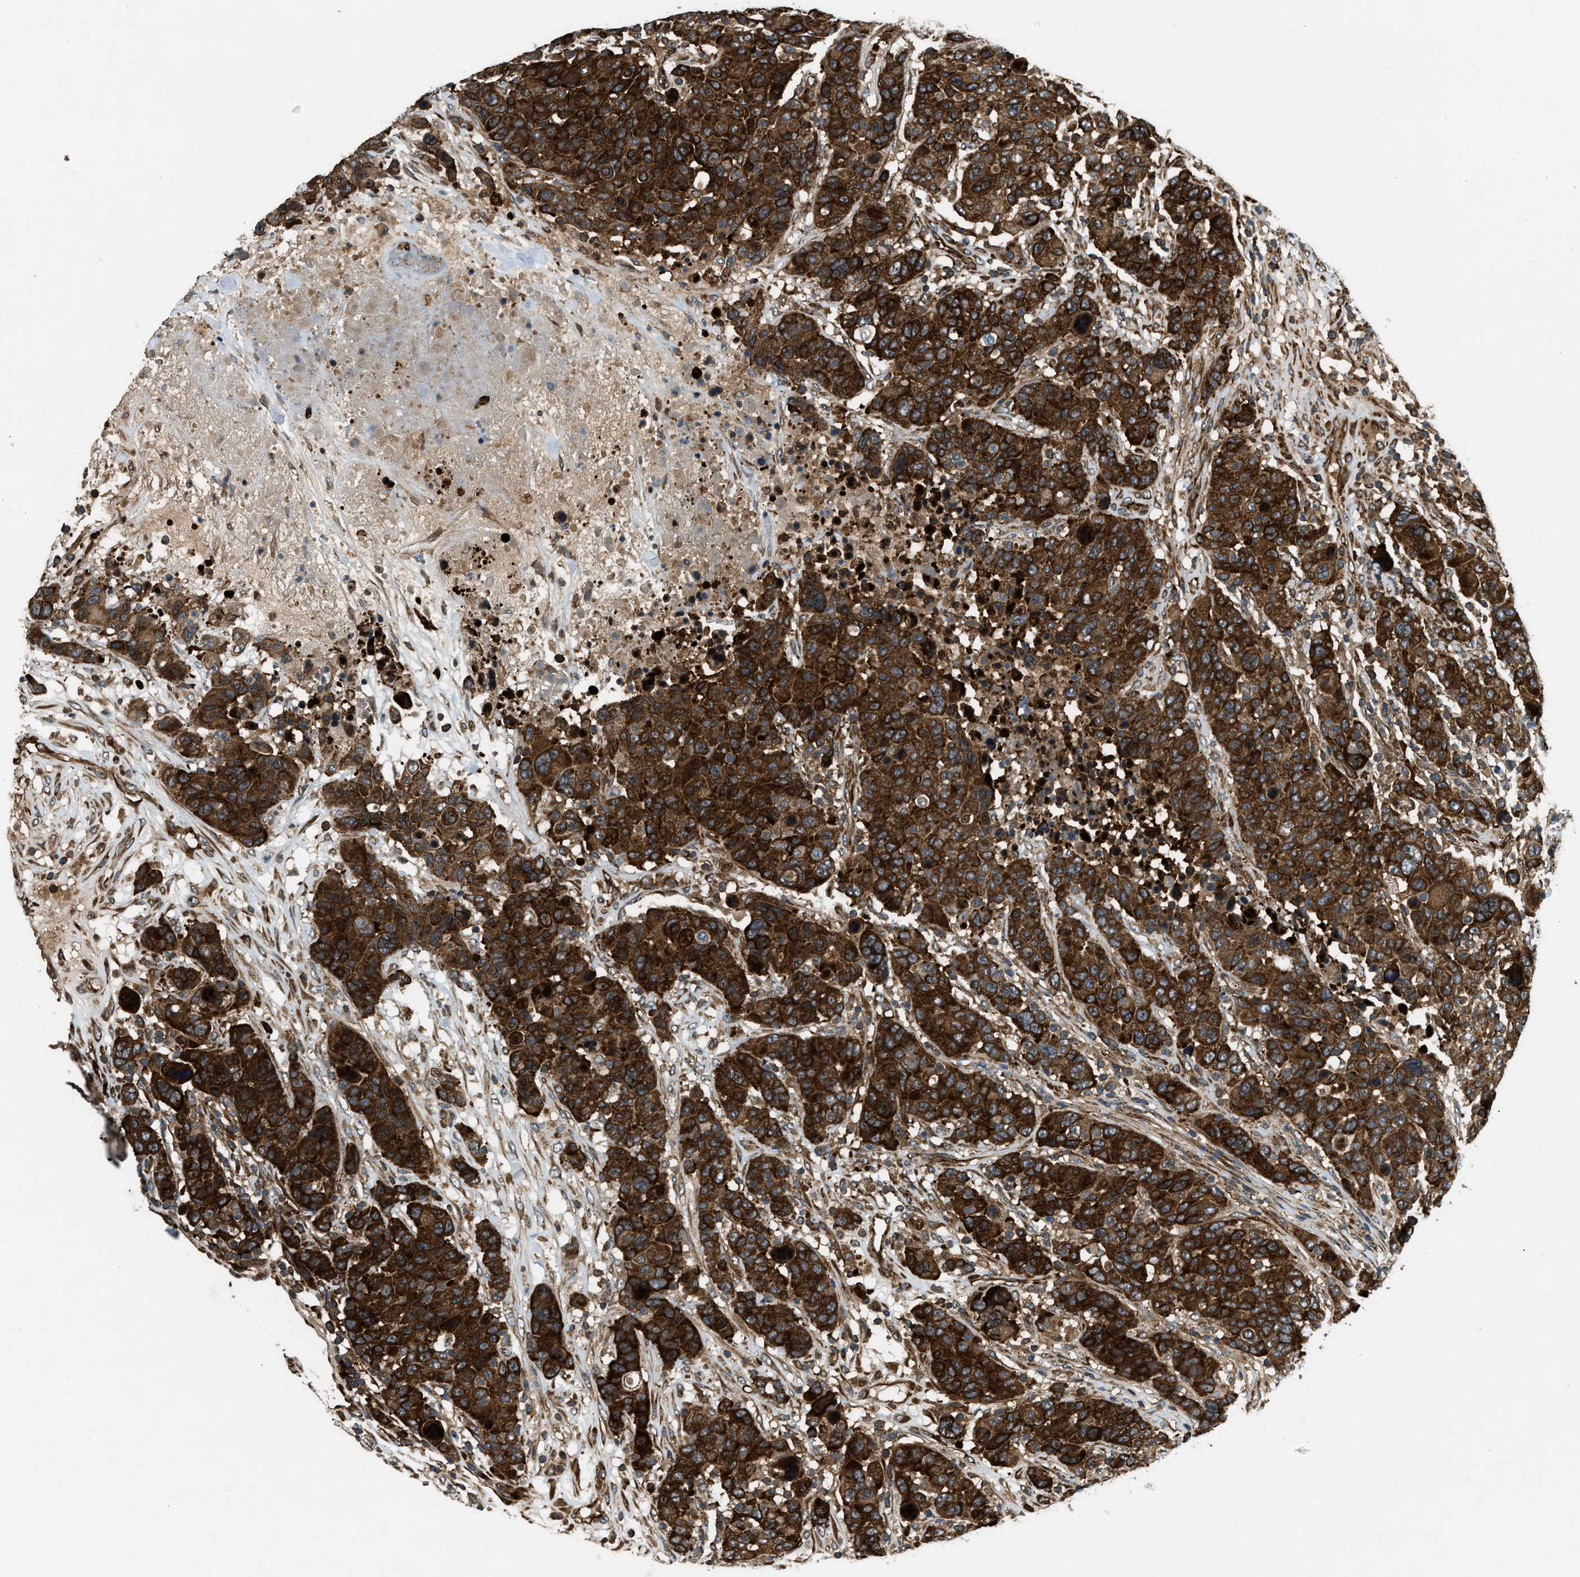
{"staining": {"intensity": "strong", "quantity": ">75%", "location": "cytoplasmic/membranous"}, "tissue": "breast cancer", "cell_type": "Tumor cells", "image_type": "cancer", "snomed": [{"axis": "morphology", "description": "Duct carcinoma"}, {"axis": "topography", "description": "Breast"}], "caption": "Protein analysis of breast cancer tissue exhibits strong cytoplasmic/membranous expression in approximately >75% of tumor cells. Using DAB (3,3'-diaminobenzidine) (brown) and hematoxylin (blue) stains, captured at high magnification using brightfield microscopy.", "gene": "RASGRF2", "patient": {"sex": "female", "age": 37}}